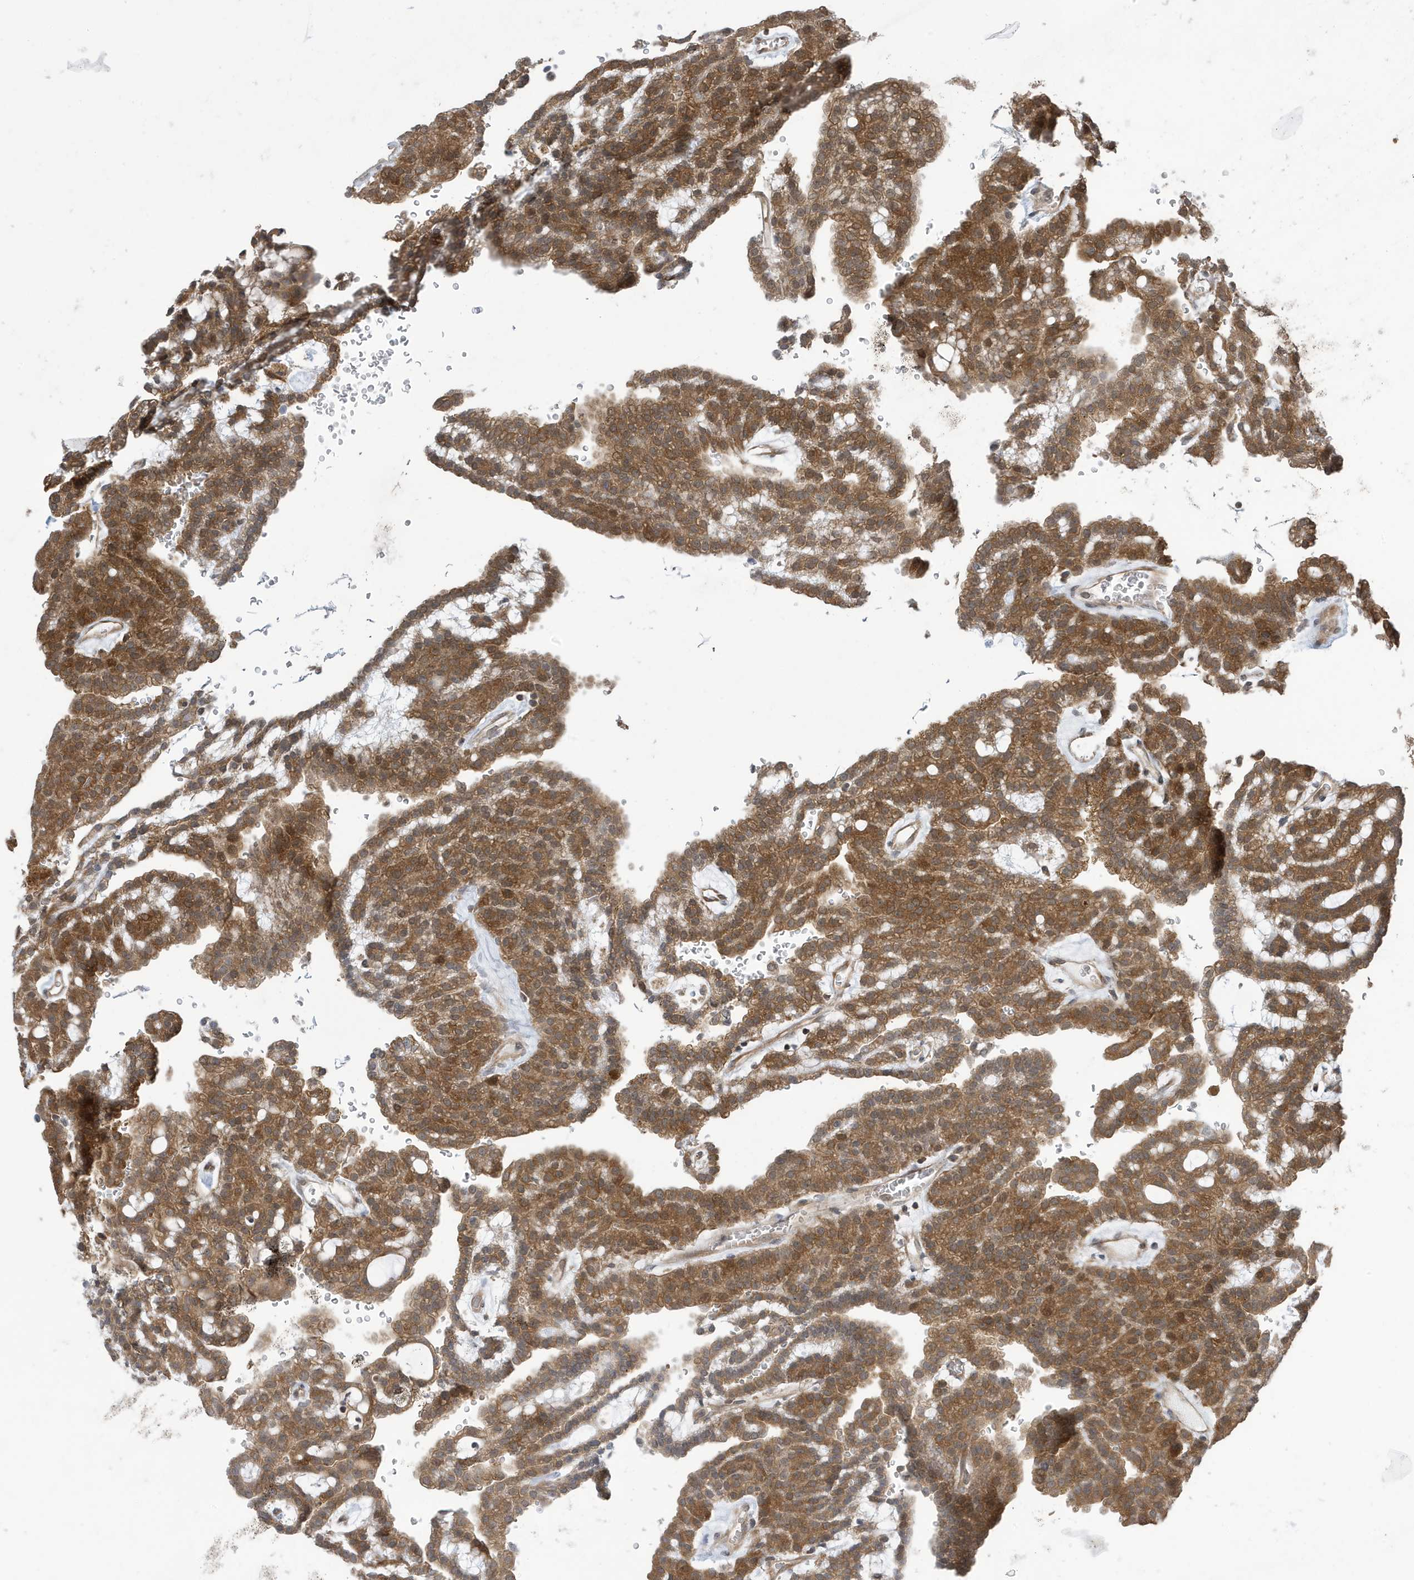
{"staining": {"intensity": "moderate", "quantity": ">75%", "location": "cytoplasmic/membranous,nuclear"}, "tissue": "renal cancer", "cell_type": "Tumor cells", "image_type": "cancer", "snomed": [{"axis": "morphology", "description": "Adenocarcinoma, NOS"}, {"axis": "topography", "description": "Kidney"}], "caption": "This is a micrograph of immunohistochemistry (IHC) staining of adenocarcinoma (renal), which shows moderate positivity in the cytoplasmic/membranous and nuclear of tumor cells.", "gene": "UBQLN1", "patient": {"sex": "male", "age": 63}}